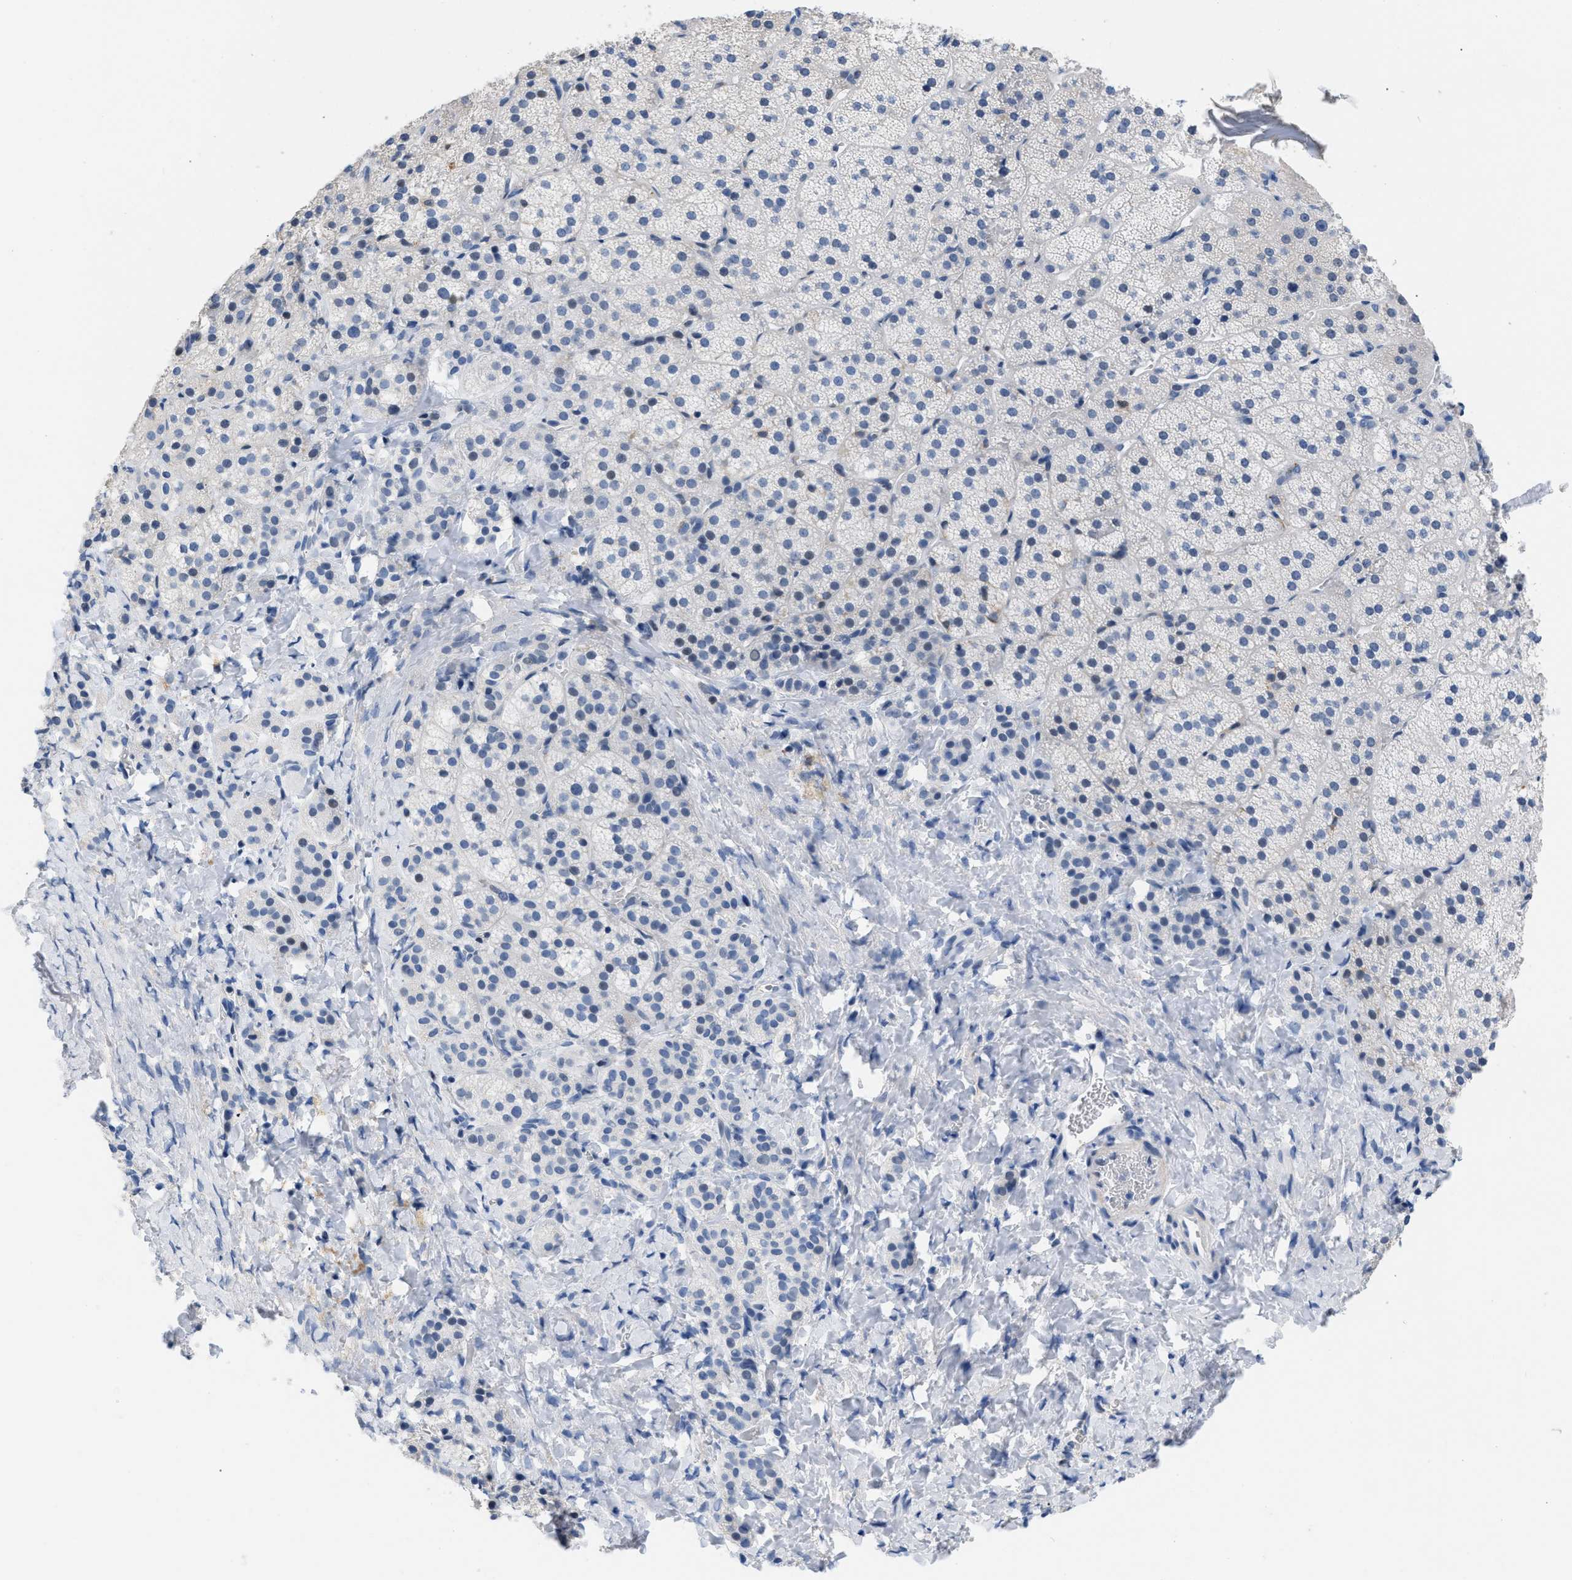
{"staining": {"intensity": "negative", "quantity": "none", "location": "none"}, "tissue": "adrenal gland", "cell_type": "Glandular cells", "image_type": "normal", "snomed": [{"axis": "morphology", "description": "Normal tissue, NOS"}, {"axis": "topography", "description": "Adrenal gland"}], "caption": "A micrograph of adrenal gland stained for a protein demonstrates no brown staining in glandular cells.", "gene": "BOLL", "patient": {"sex": "female", "age": 44}}